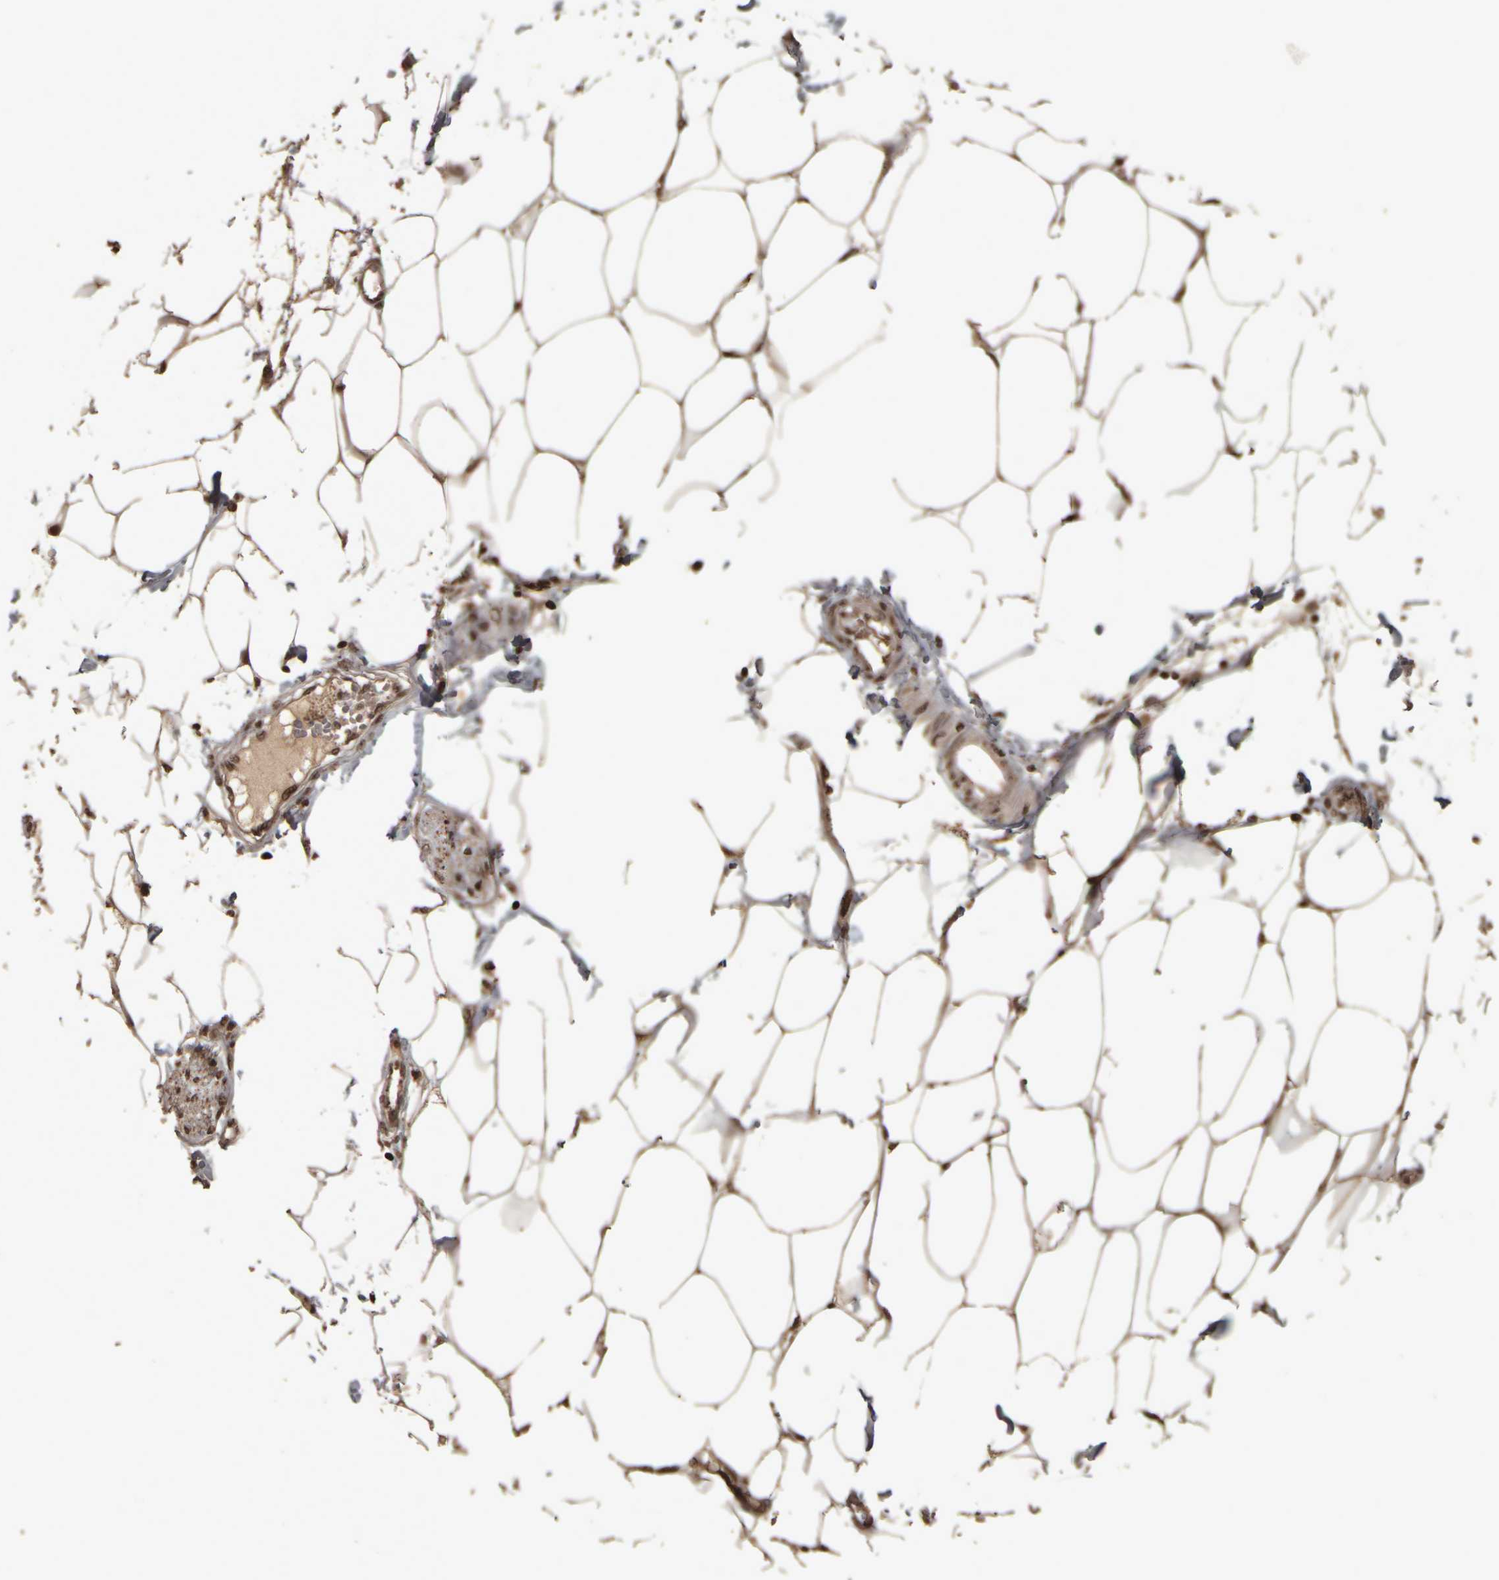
{"staining": {"intensity": "strong", "quantity": ">75%", "location": "nuclear"}, "tissue": "adipose tissue", "cell_type": "Adipocytes", "image_type": "normal", "snomed": [{"axis": "morphology", "description": "Normal tissue, NOS"}, {"axis": "morphology", "description": "Adenocarcinoma, NOS"}, {"axis": "topography", "description": "Colon"}, {"axis": "topography", "description": "Peripheral nerve tissue"}], "caption": "Immunohistochemical staining of unremarkable adipose tissue shows strong nuclear protein expression in about >75% of adipocytes.", "gene": "ZFHX4", "patient": {"sex": "male", "age": 14}}